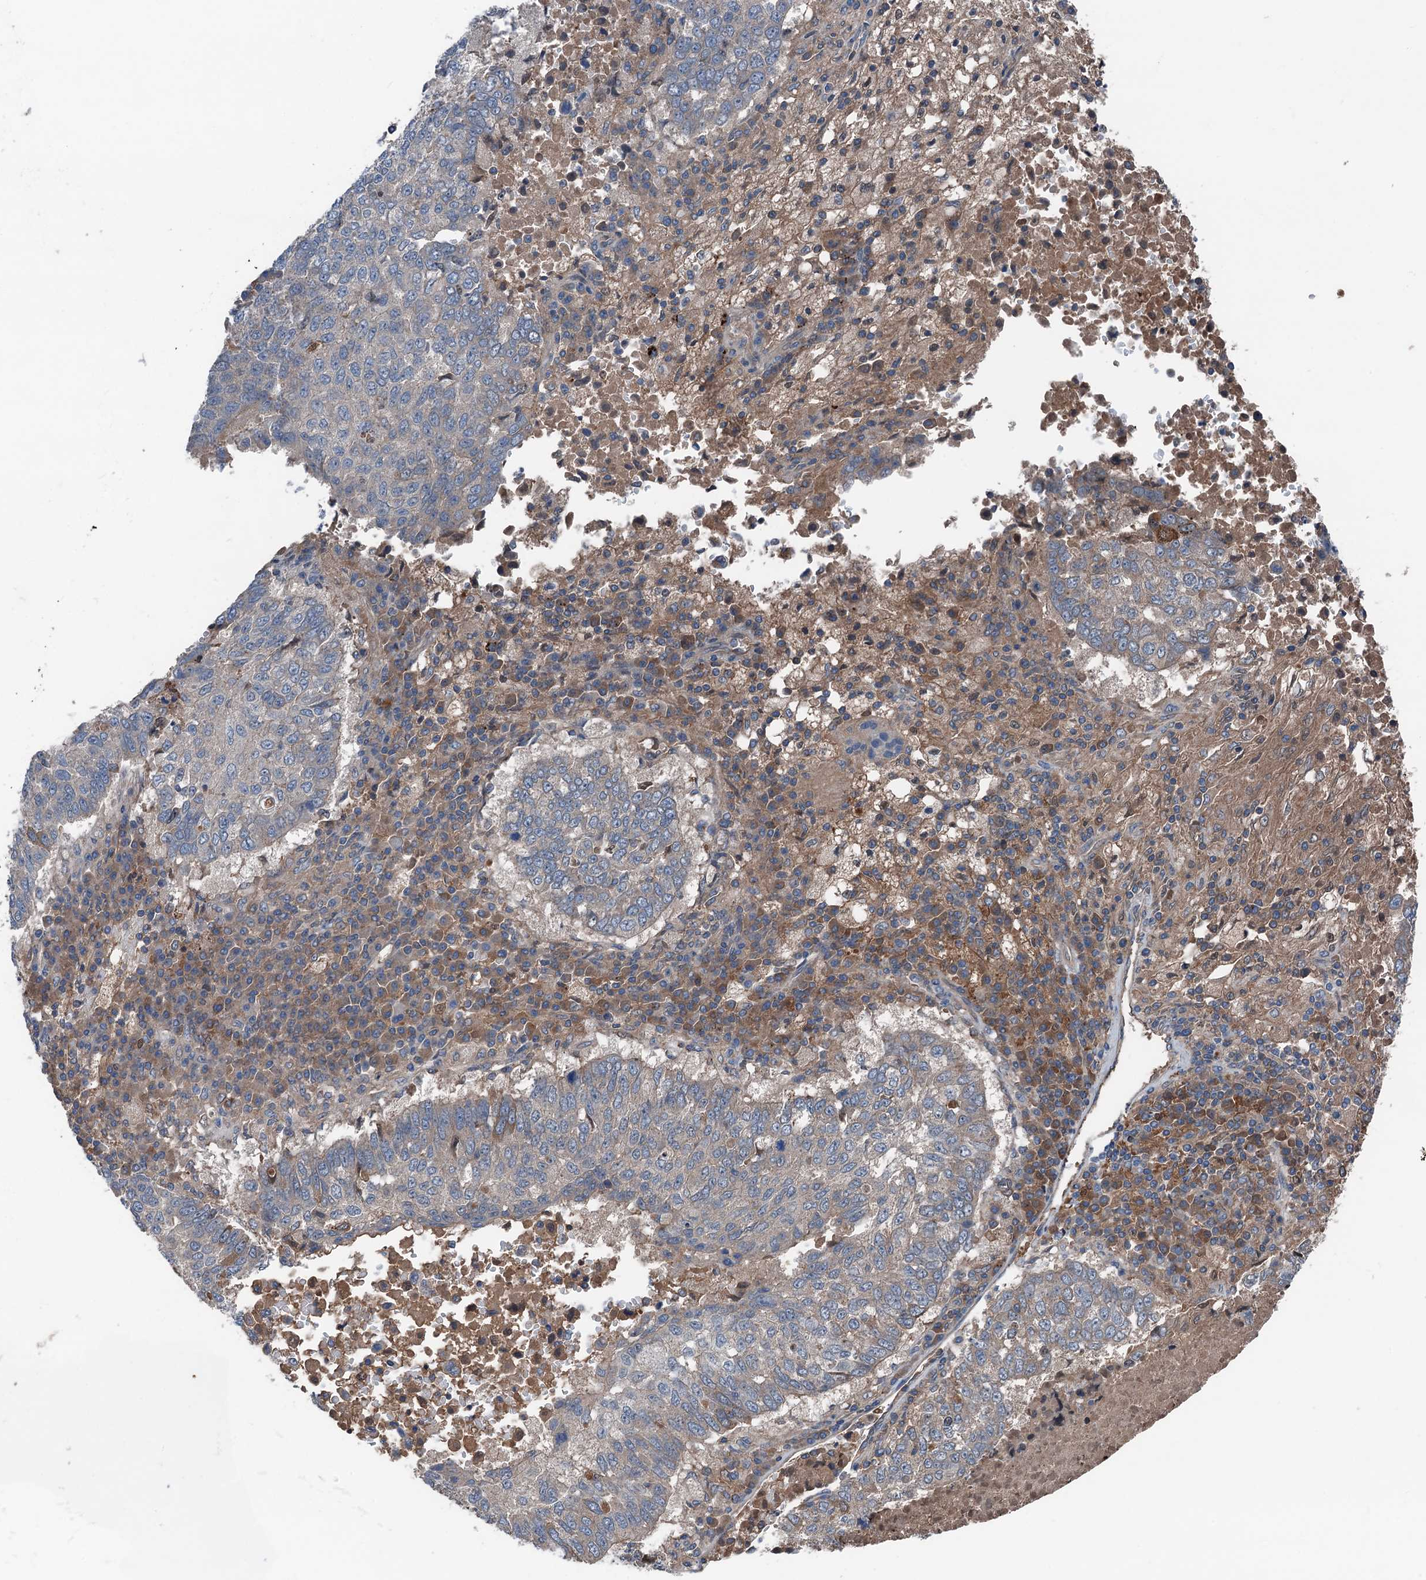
{"staining": {"intensity": "weak", "quantity": "25%-75%", "location": "cytoplasmic/membranous"}, "tissue": "lung cancer", "cell_type": "Tumor cells", "image_type": "cancer", "snomed": [{"axis": "morphology", "description": "Squamous cell carcinoma, NOS"}, {"axis": "topography", "description": "Lung"}], "caption": "DAB (3,3'-diaminobenzidine) immunohistochemical staining of human lung squamous cell carcinoma reveals weak cytoplasmic/membranous protein expression in approximately 25%-75% of tumor cells. Using DAB (brown) and hematoxylin (blue) stains, captured at high magnification using brightfield microscopy.", "gene": "SLC2A10", "patient": {"sex": "male", "age": 73}}